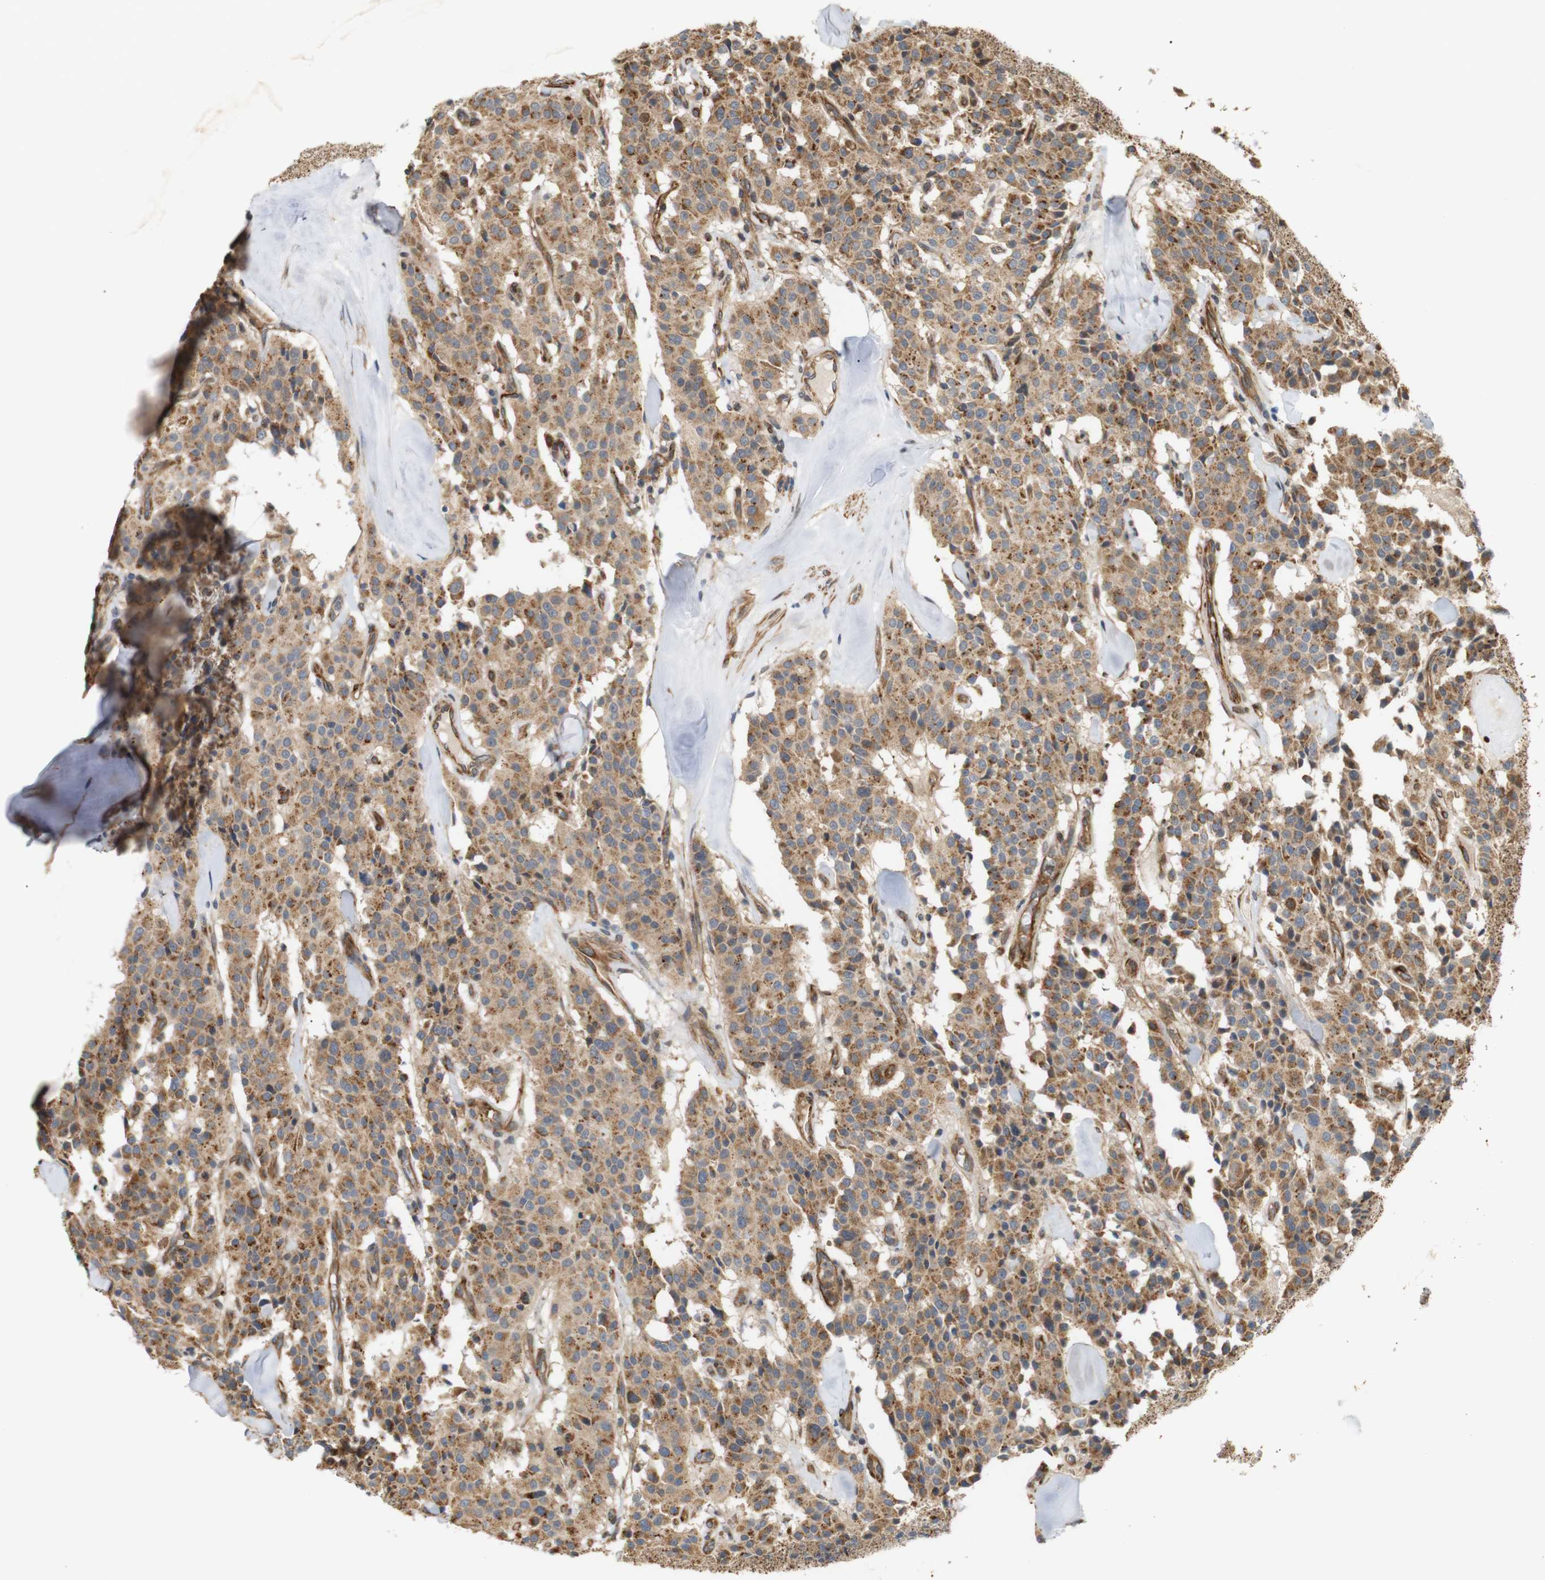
{"staining": {"intensity": "moderate", "quantity": ">75%", "location": "cytoplasmic/membranous"}, "tissue": "carcinoid", "cell_type": "Tumor cells", "image_type": "cancer", "snomed": [{"axis": "morphology", "description": "Carcinoid, malignant, NOS"}, {"axis": "topography", "description": "Lung"}], "caption": "A high-resolution histopathology image shows IHC staining of carcinoid, which demonstrates moderate cytoplasmic/membranous staining in approximately >75% of tumor cells.", "gene": "RPTOR", "patient": {"sex": "male", "age": 30}}